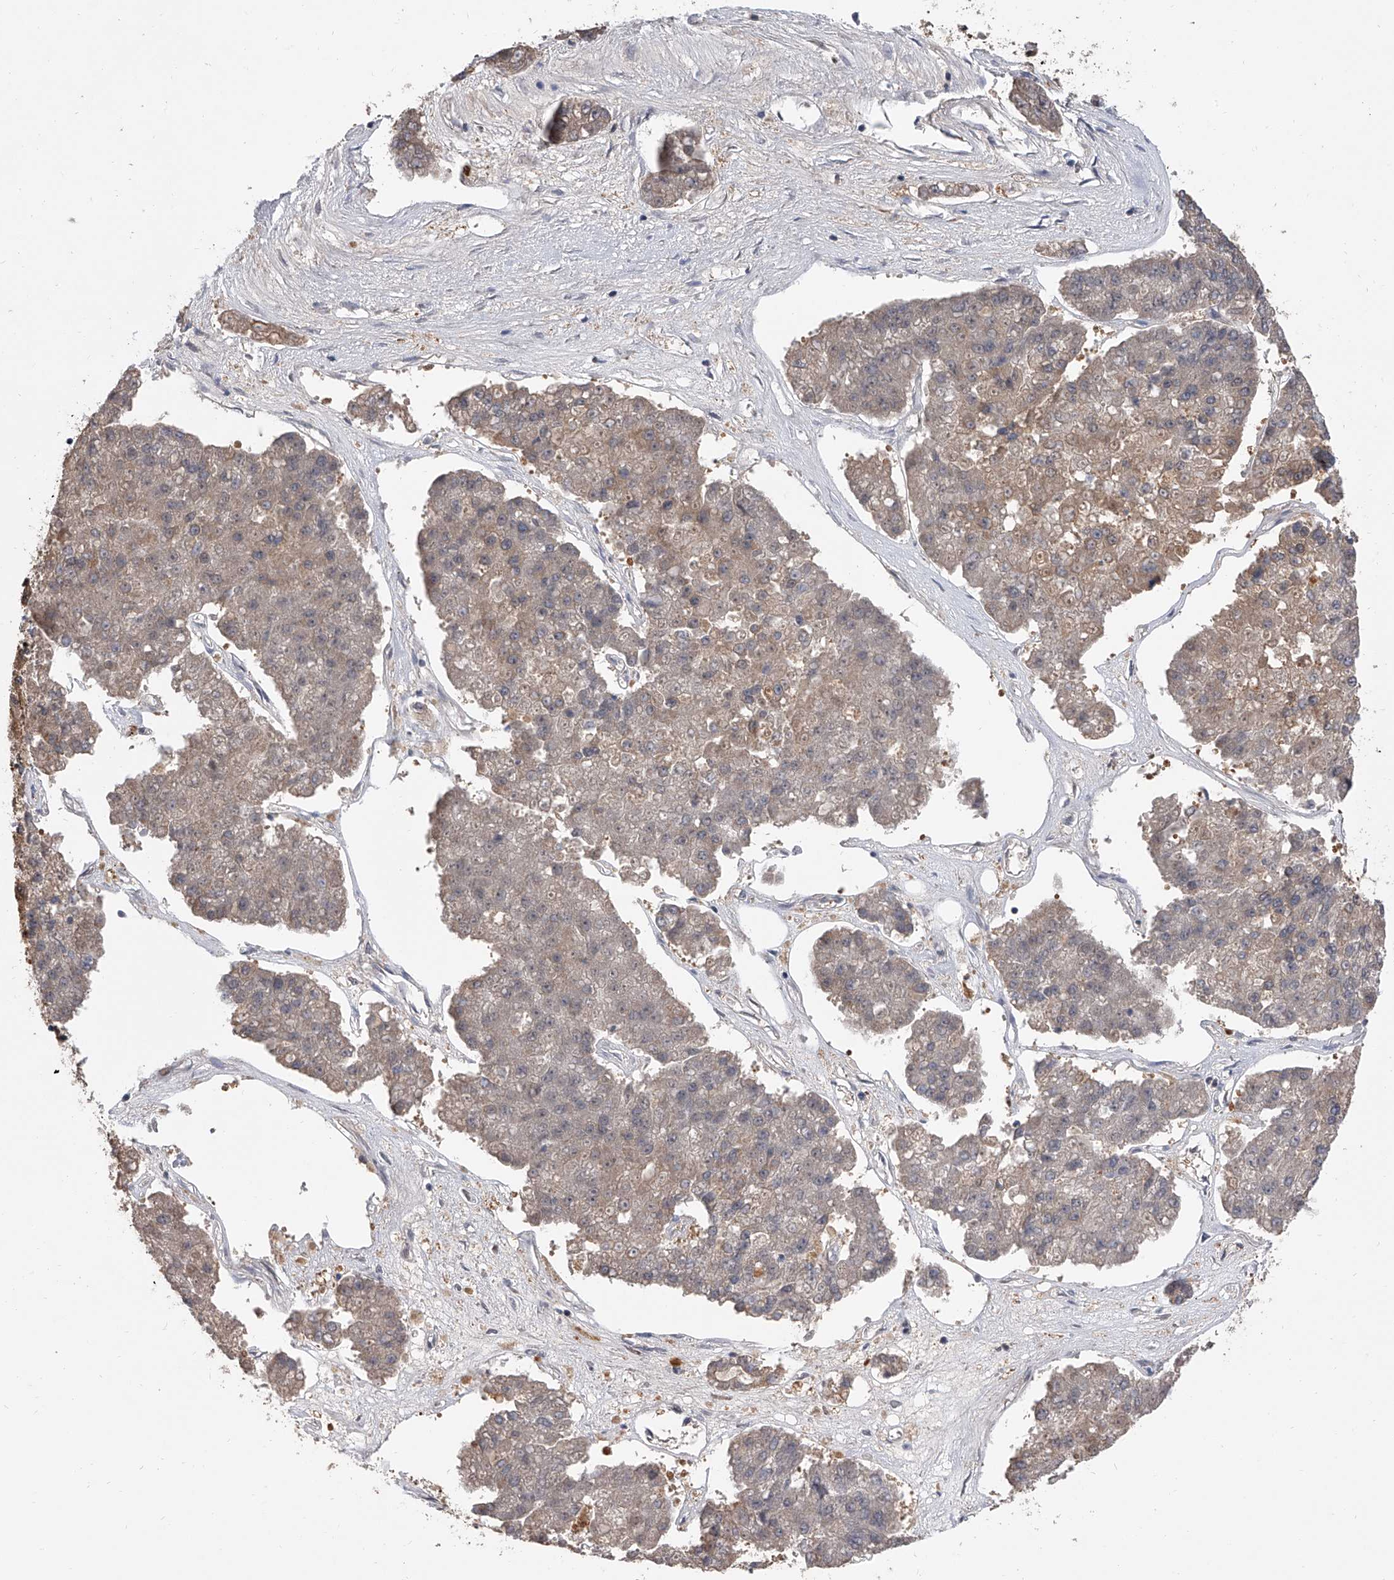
{"staining": {"intensity": "weak", "quantity": "25%-75%", "location": "cytoplasmic/membranous"}, "tissue": "pancreatic cancer", "cell_type": "Tumor cells", "image_type": "cancer", "snomed": [{"axis": "morphology", "description": "Adenocarcinoma, NOS"}, {"axis": "topography", "description": "Pancreas"}], "caption": "Protein expression analysis of human pancreatic cancer reveals weak cytoplasmic/membranous expression in about 25%-75% of tumor cells. The staining was performed using DAB (3,3'-diaminobenzidine) to visualize the protein expression in brown, while the nuclei were stained in blue with hematoxylin (Magnification: 20x).", "gene": "BHLHE23", "patient": {"sex": "male", "age": 50}}